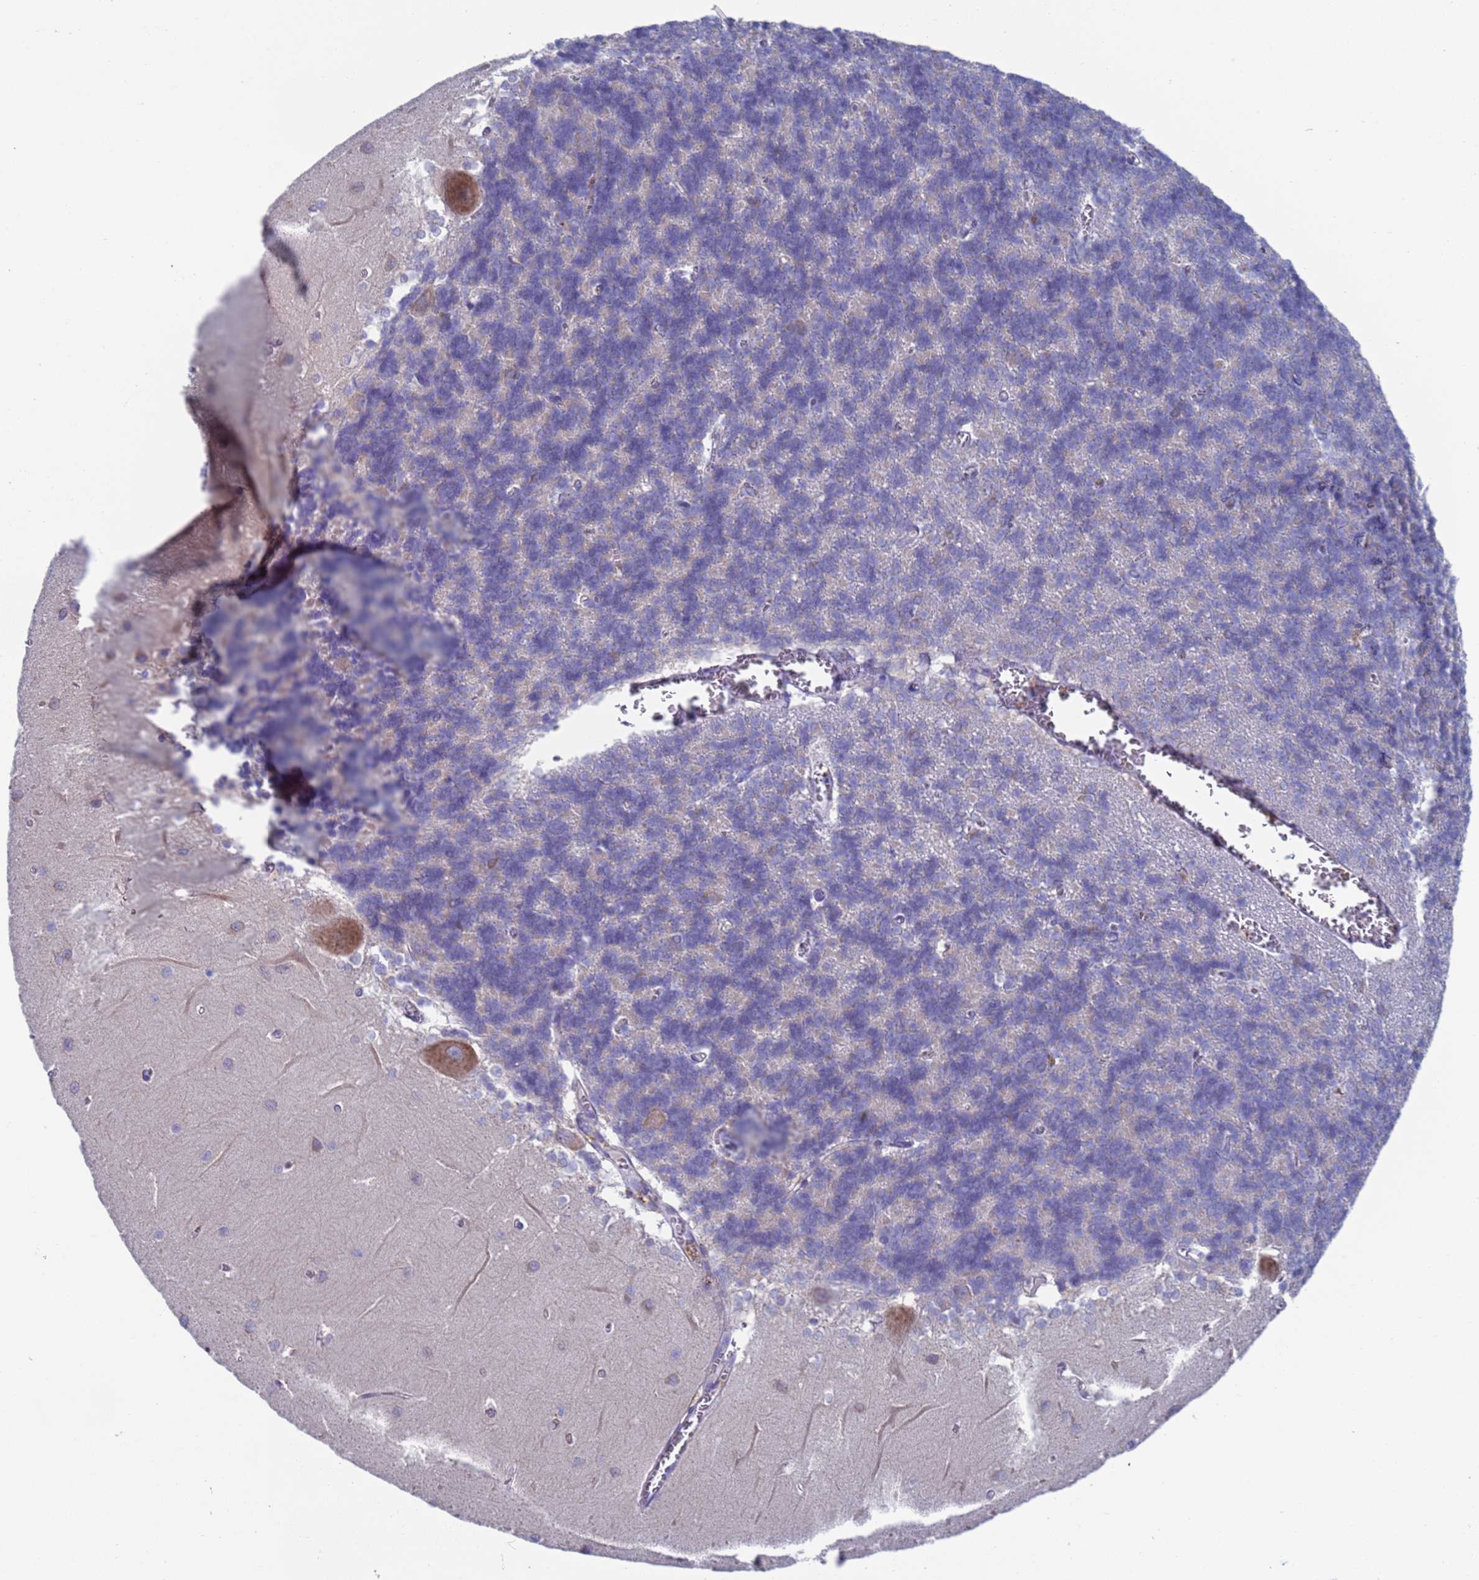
{"staining": {"intensity": "negative", "quantity": "none", "location": "none"}, "tissue": "cerebellum", "cell_type": "Cells in granular layer", "image_type": "normal", "snomed": [{"axis": "morphology", "description": "Normal tissue, NOS"}, {"axis": "topography", "description": "Cerebellum"}], "caption": "IHC micrograph of normal cerebellum stained for a protein (brown), which shows no expression in cells in granular layer.", "gene": "PET117", "patient": {"sex": "male", "age": 37}}